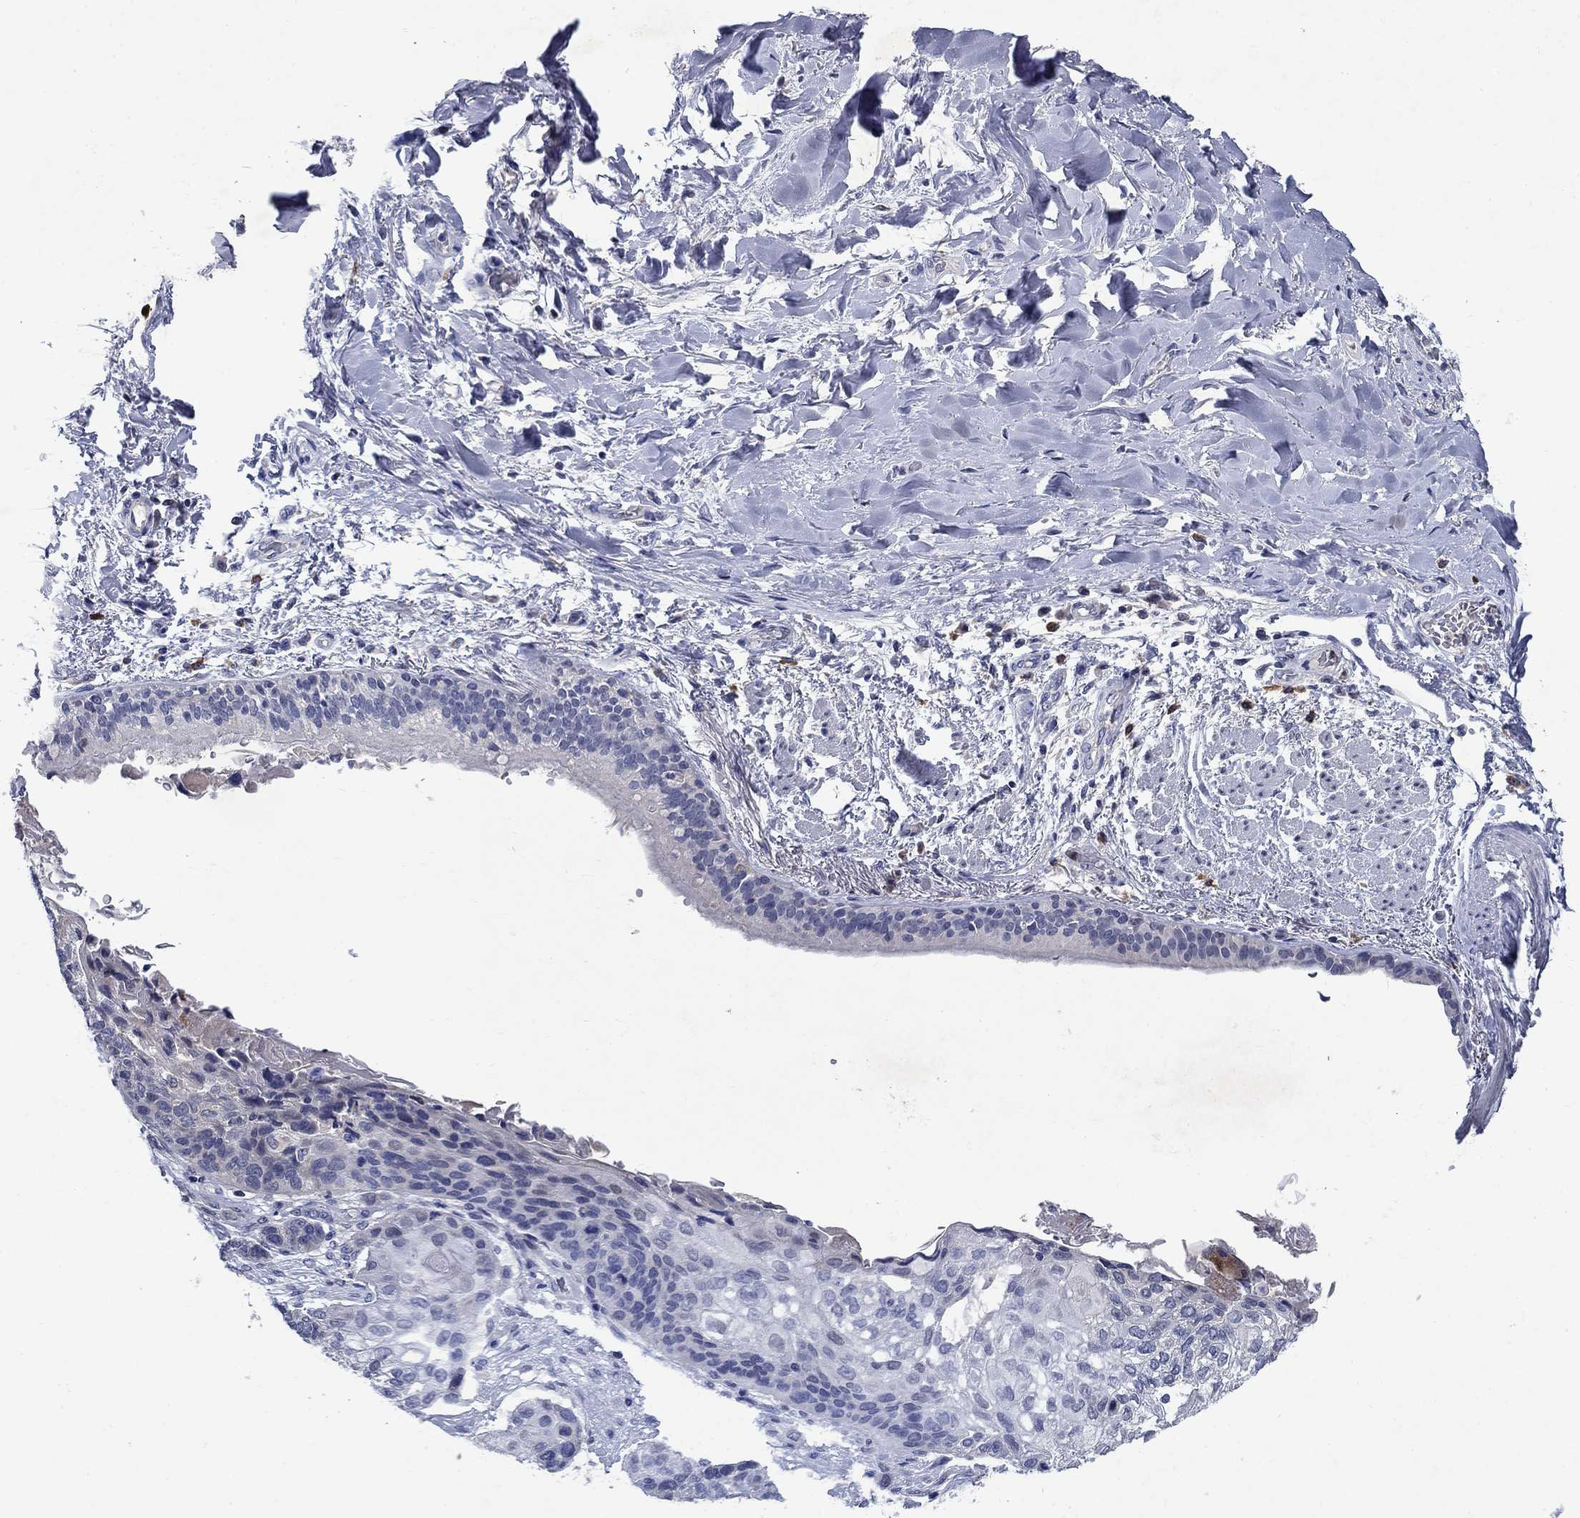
{"staining": {"intensity": "negative", "quantity": "none", "location": "none"}, "tissue": "lung cancer", "cell_type": "Tumor cells", "image_type": "cancer", "snomed": [{"axis": "morphology", "description": "Squamous cell carcinoma, NOS"}, {"axis": "topography", "description": "Lung"}], "caption": "Tumor cells are negative for protein expression in human lung squamous cell carcinoma.", "gene": "STAB2", "patient": {"sex": "male", "age": 69}}